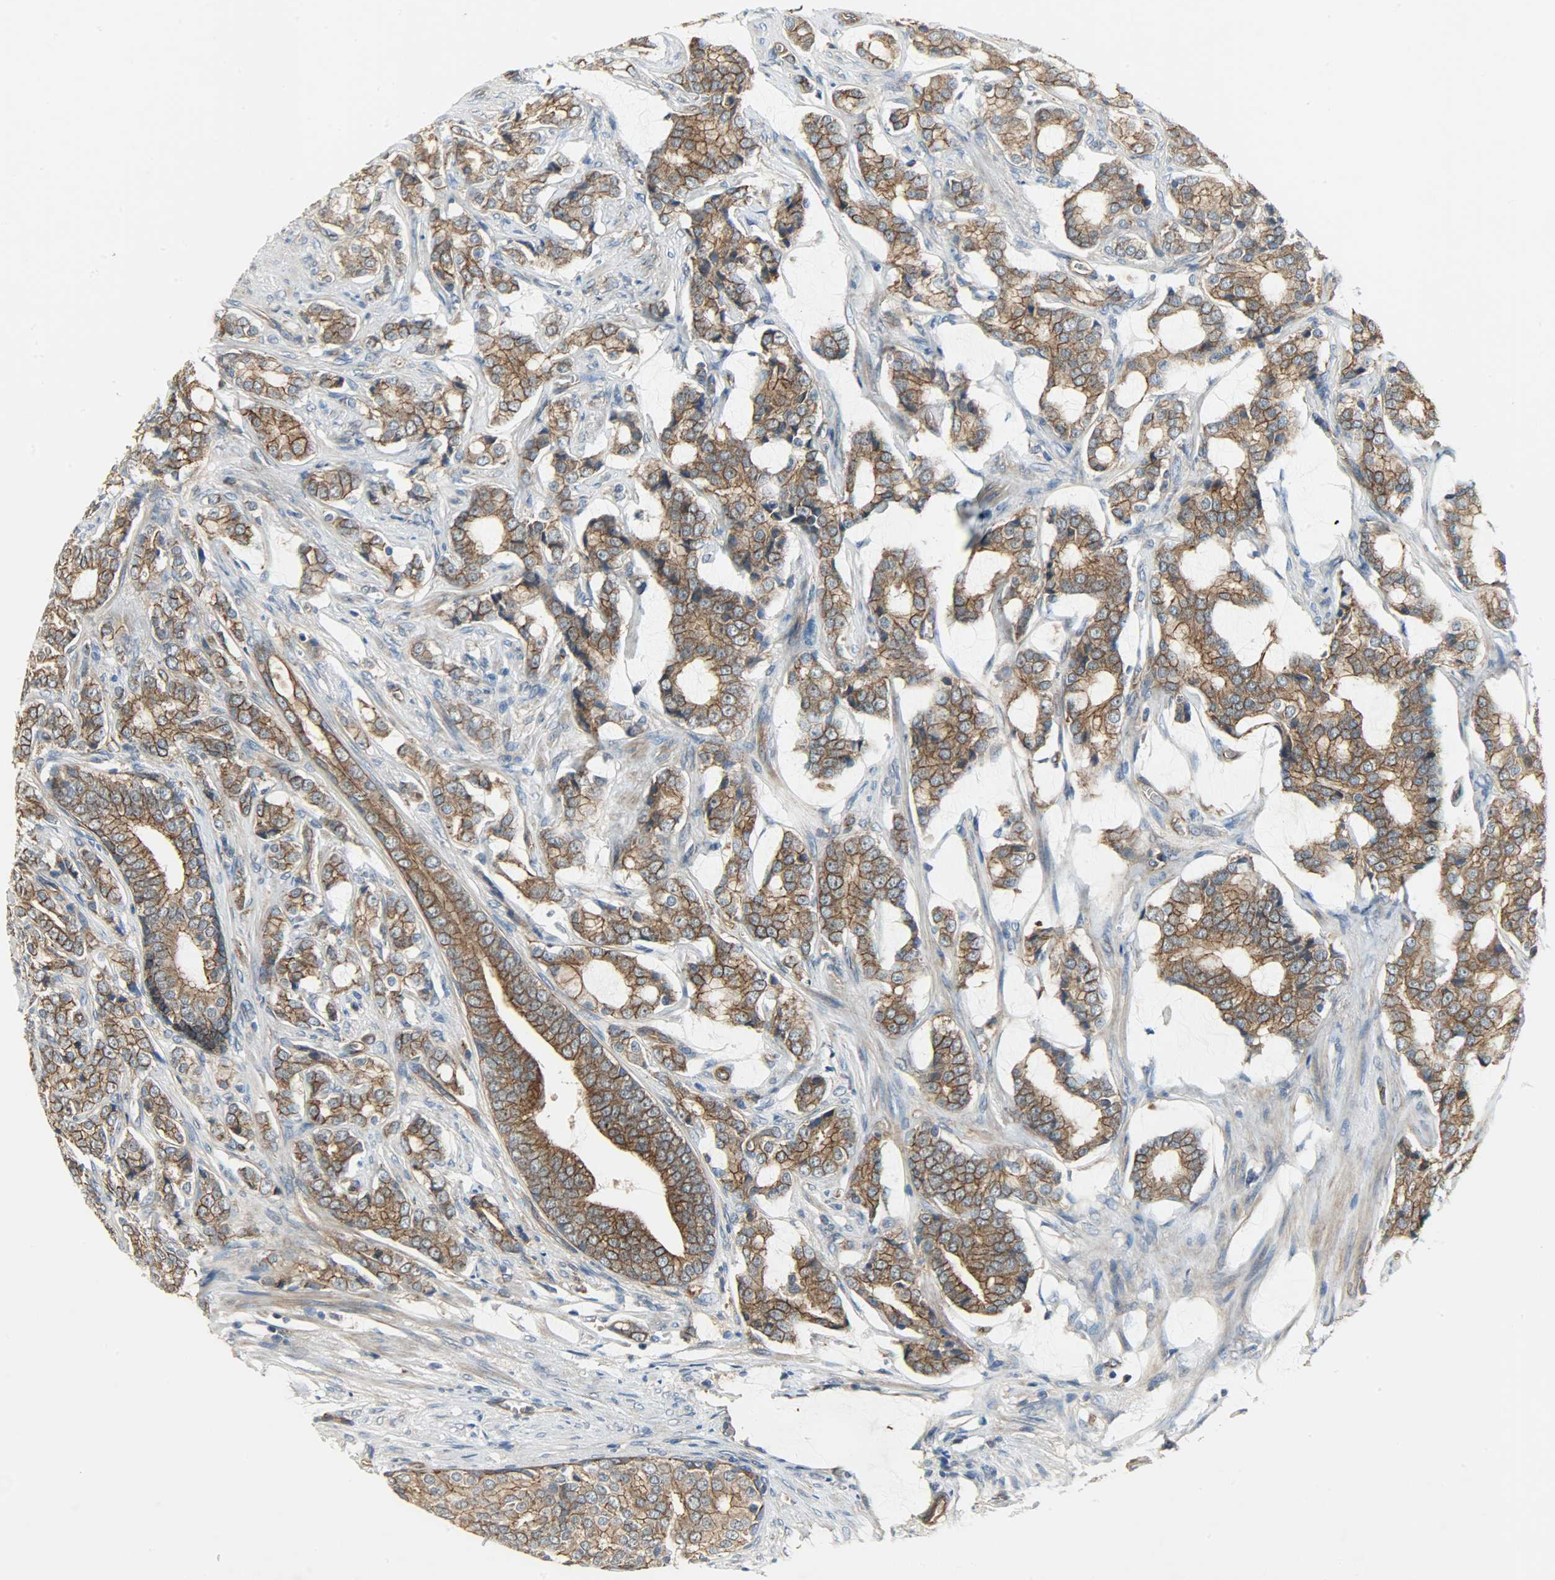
{"staining": {"intensity": "moderate", "quantity": ">75%", "location": "cytoplasmic/membranous"}, "tissue": "prostate cancer", "cell_type": "Tumor cells", "image_type": "cancer", "snomed": [{"axis": "morphology", "description": "Adenocarcinoma, Low grade"}, {"axis": "topography", "description": "Prostate"}], "caption": "Protein expression by immunohistochemistry (IHC) shows moderate cytoplasmic/membranous staining in about >75% of tumor cells in adenocarcinoma (low-grade) (prostate). Using DAB (brown) and hematoxylin (blue) stains, captured at high magnification using brightfield microscopy.", "gene": "KIAA1217", "patient": {"sex": "male", "age": 58}}